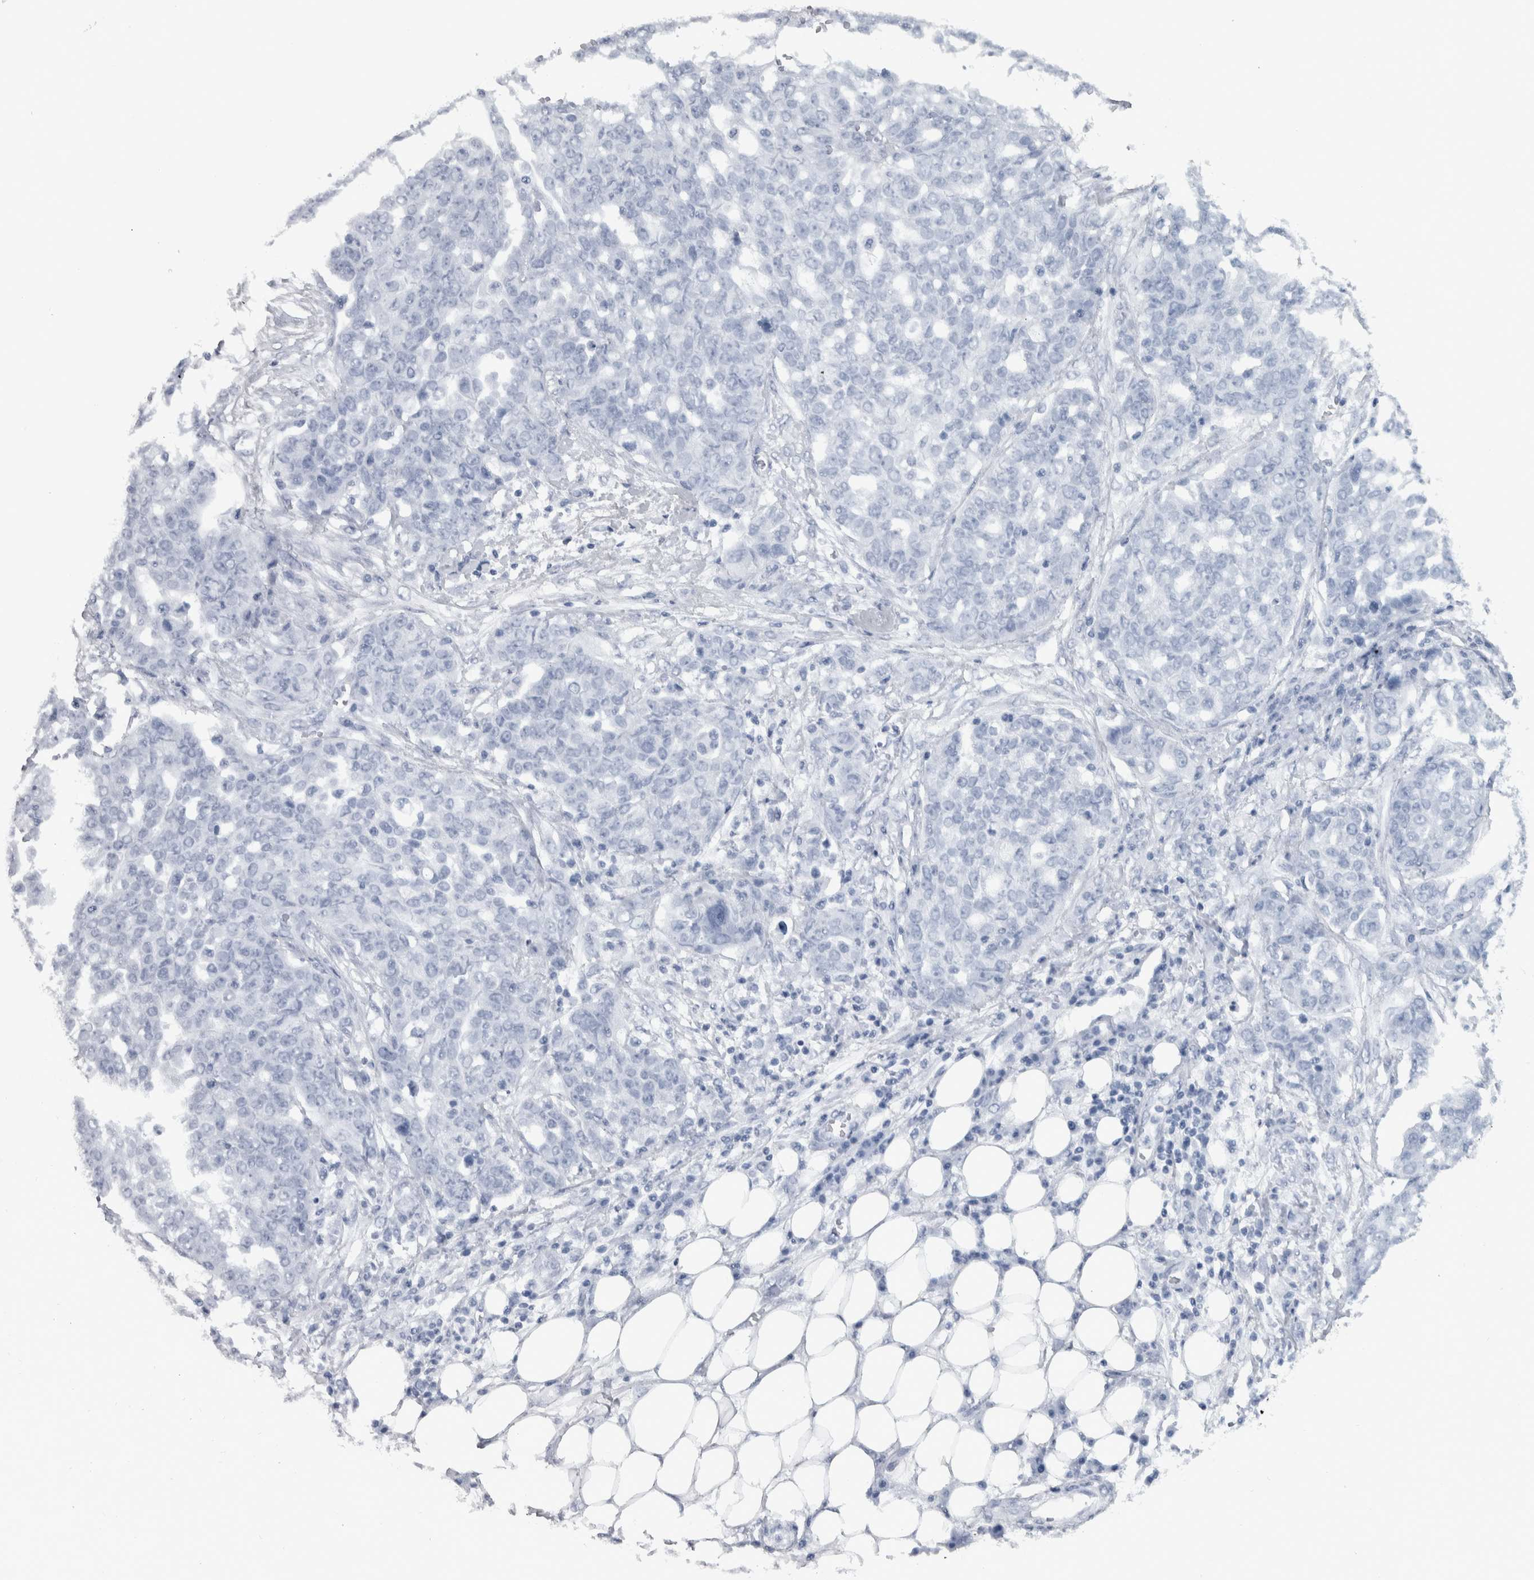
{"staining": {"intensity": "negative", "quantity": "none", "location": "none"}, "tissue": "ovarian cancer", "cell_type": "Tumor cells", "image_type": "cancer", "snomed": [{"axis": "morphology", "description": "Cystadenocarcinoma, serous, NOS"}, {"axis": "topography", "description": "Soft tissue"}, {"axis": "topography", "description": "Ovary"}], "caption": "Human ovarian cancer (serous cystadenocarcinoma) stained for a protein using IHC displays no staining in tumor cells.", "gene": "CDH17", "patient": {"sex": "female", "age": 57}}